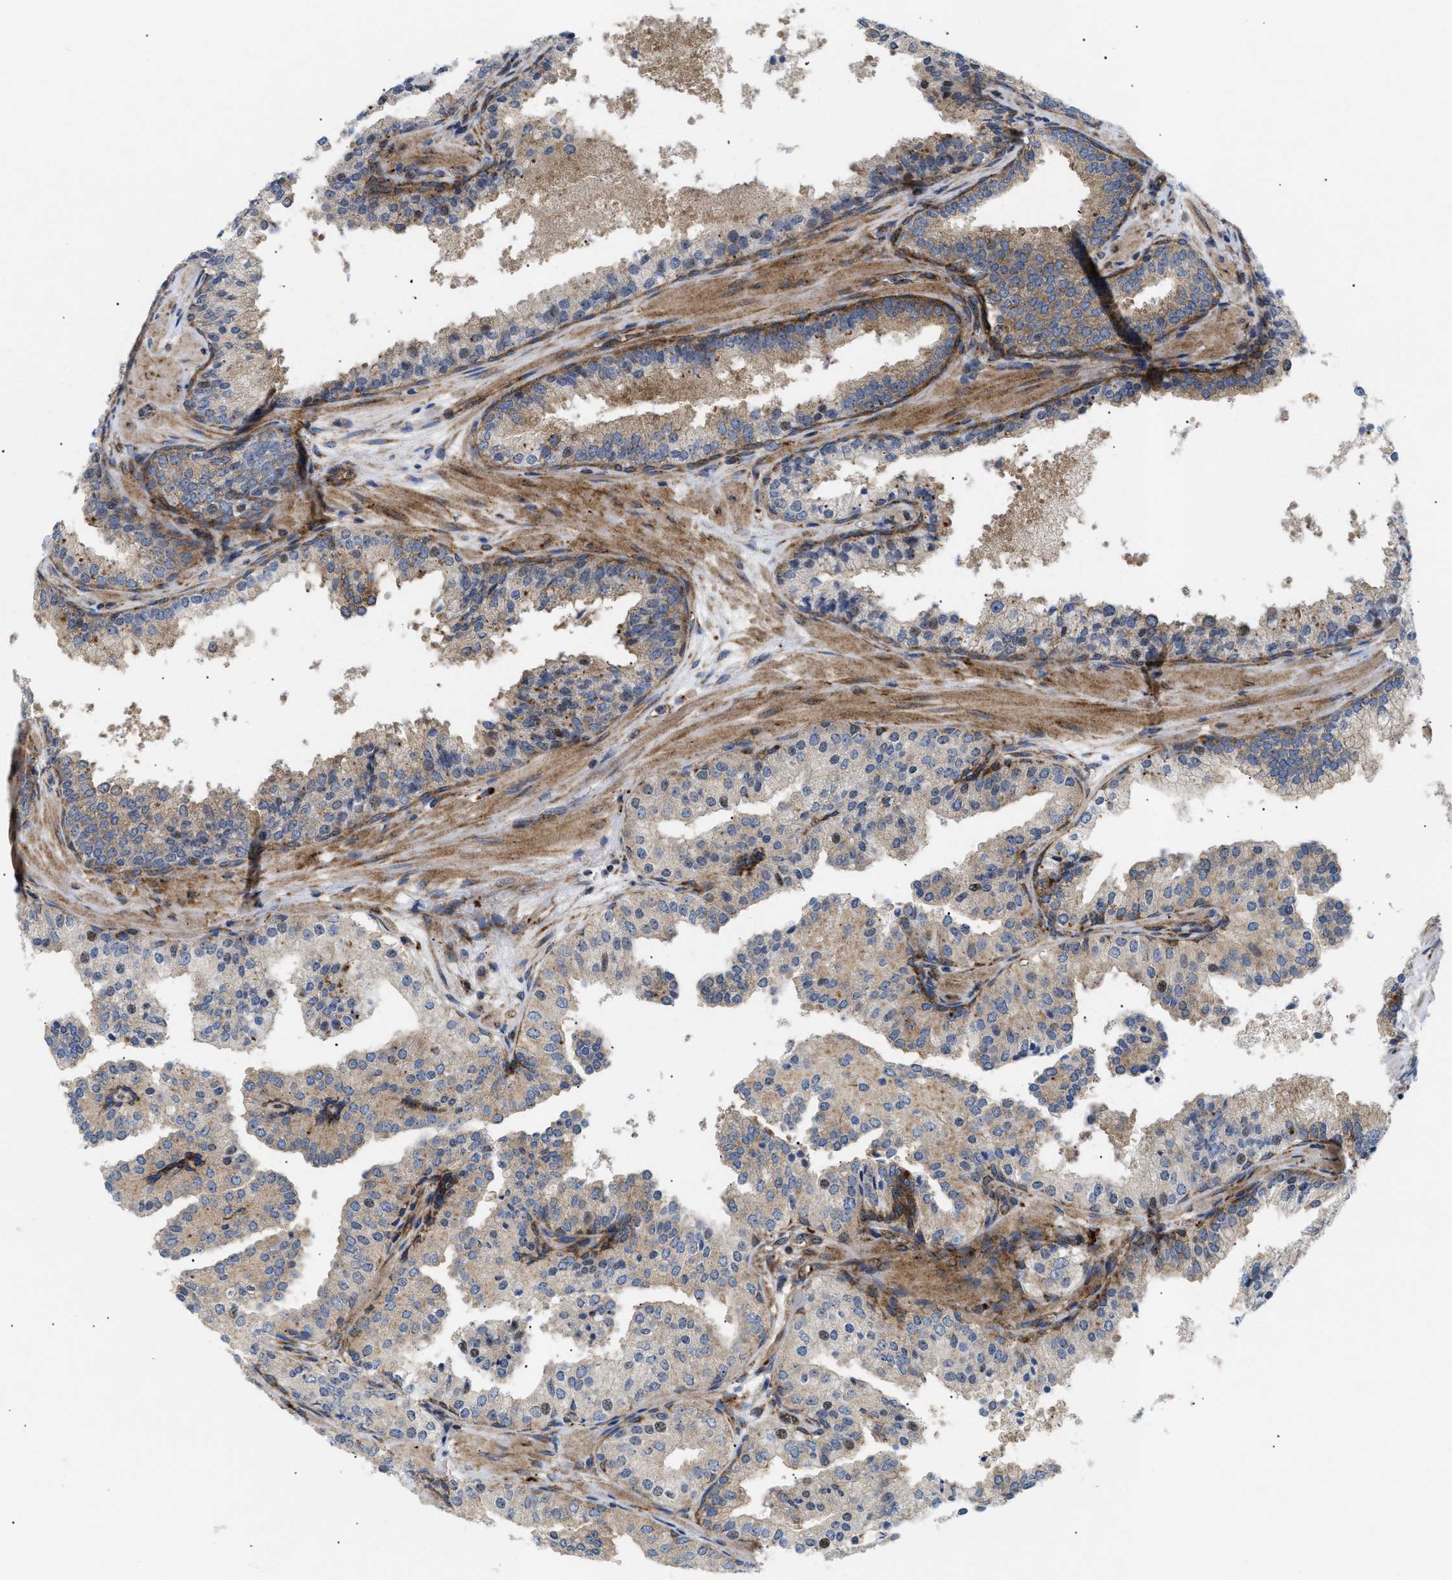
{"staining": {"intensity": "weak", "quantity": "25%-75%", "location": "cytoplasmic/membranous"}, "tissue": "prostate cancer", "cell_type": "Tumor cells", "image_type": "cancer", "snomed": [{"axis": "morphology", "description": "Adenocarcinoma, High grade"}, {"axis": "topography", "description": "Prostate"}], "caption": "High-magnification brightfield microscopy of prostate cancer (adenocarcinoma (high-grade)) stained with DAB (3,3'-diaminobenzidine) (brown) and counterstained with hematoxylin (blue). tumor cells exhibit weak cytoplasmic/membranous positivity is identified in about25%-75% of cells. The staining was performed using DAB, with brown indicating positive protein expression. Nuclei are stained blue with hematoxylin.", "gene": "DCTN4", "patient": {"sex": "male", "age": 65}}